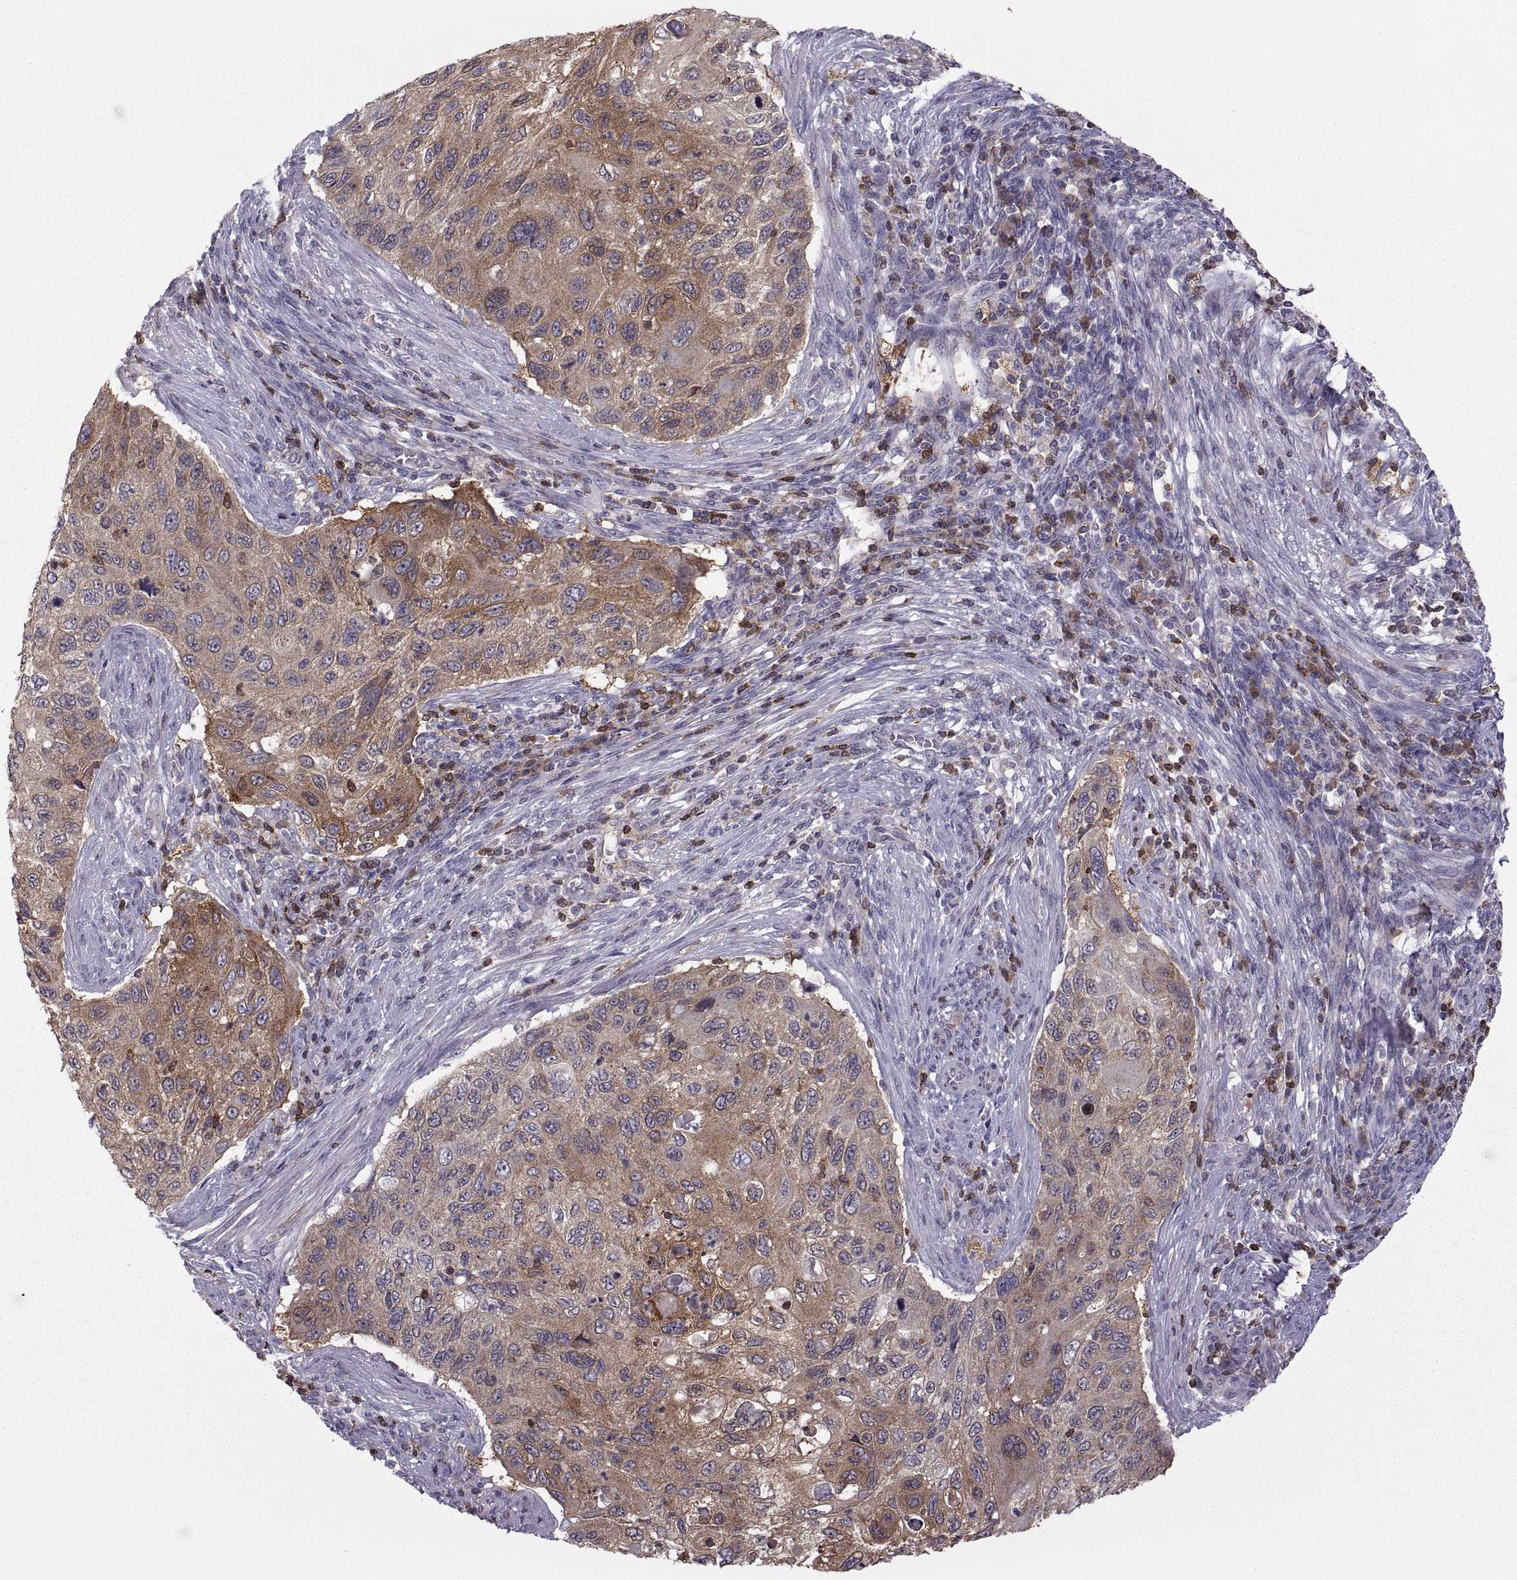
{"staining": {"intensity": "moderate", "quantity": "<25%", "location": "cytoplasmic/membranous"}, "tissue": "cervical cancer", "cell_type": "Tumor cells", "image_type": "cancer", "snomed": [{"axis": "morphology", "description": "Squamous cell carcinoma, NOS"}, {"axis": "topography", "description": "Cervix"}], "caption": "IHC photomicrograph of cervical squamous cell carcinoma stained for a protein (brown), which shows low levels of moderate cytoplasmic/membranous staining in approximately <25% of tumor cells.", "gene": "EZR", "patient": {"sex": "female", "age": 70}}